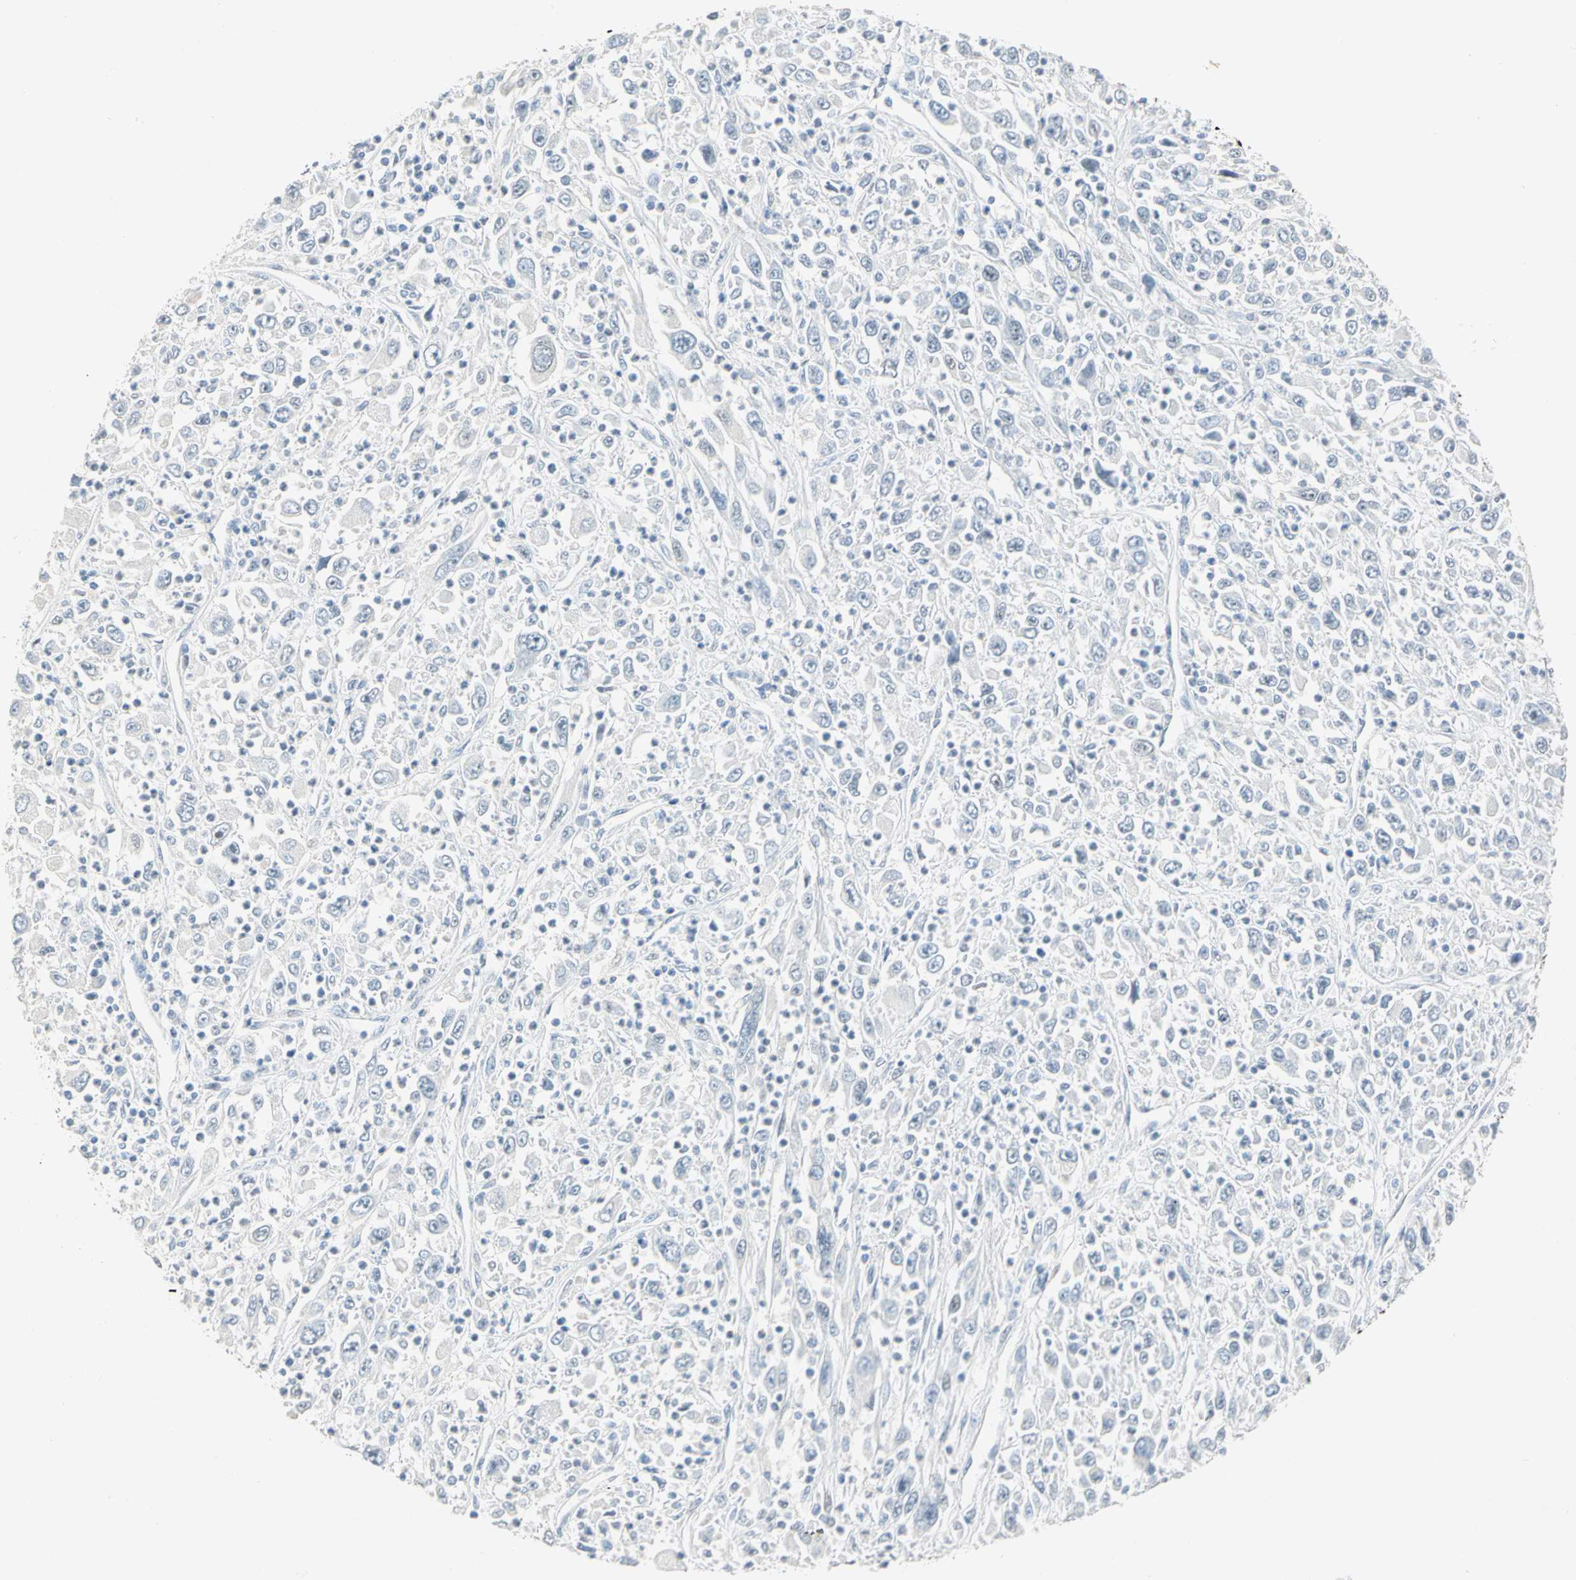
{"staining": {"intensity": "weak", "quantity": "<25%", "location": "nuclear"}, "tissue": "melanoma", "cell_type": "Tumor cells", "image_type": "cancer", "snomed": [{"axis": "morphology", "description": "Malignant melanoma, Metastatic site"}, {"axis": "topography", "description": "Skin"}], "caption": "Immunohistochemical staining of melanoma displays no significant positivity in tumor cells. Brightfield microscopy of IHC stained with DAB (brown) and hematoxylin (blue), captured at high magnification.", "gene": "NAB2", "patient": {"sex": "female", "age": 56}}